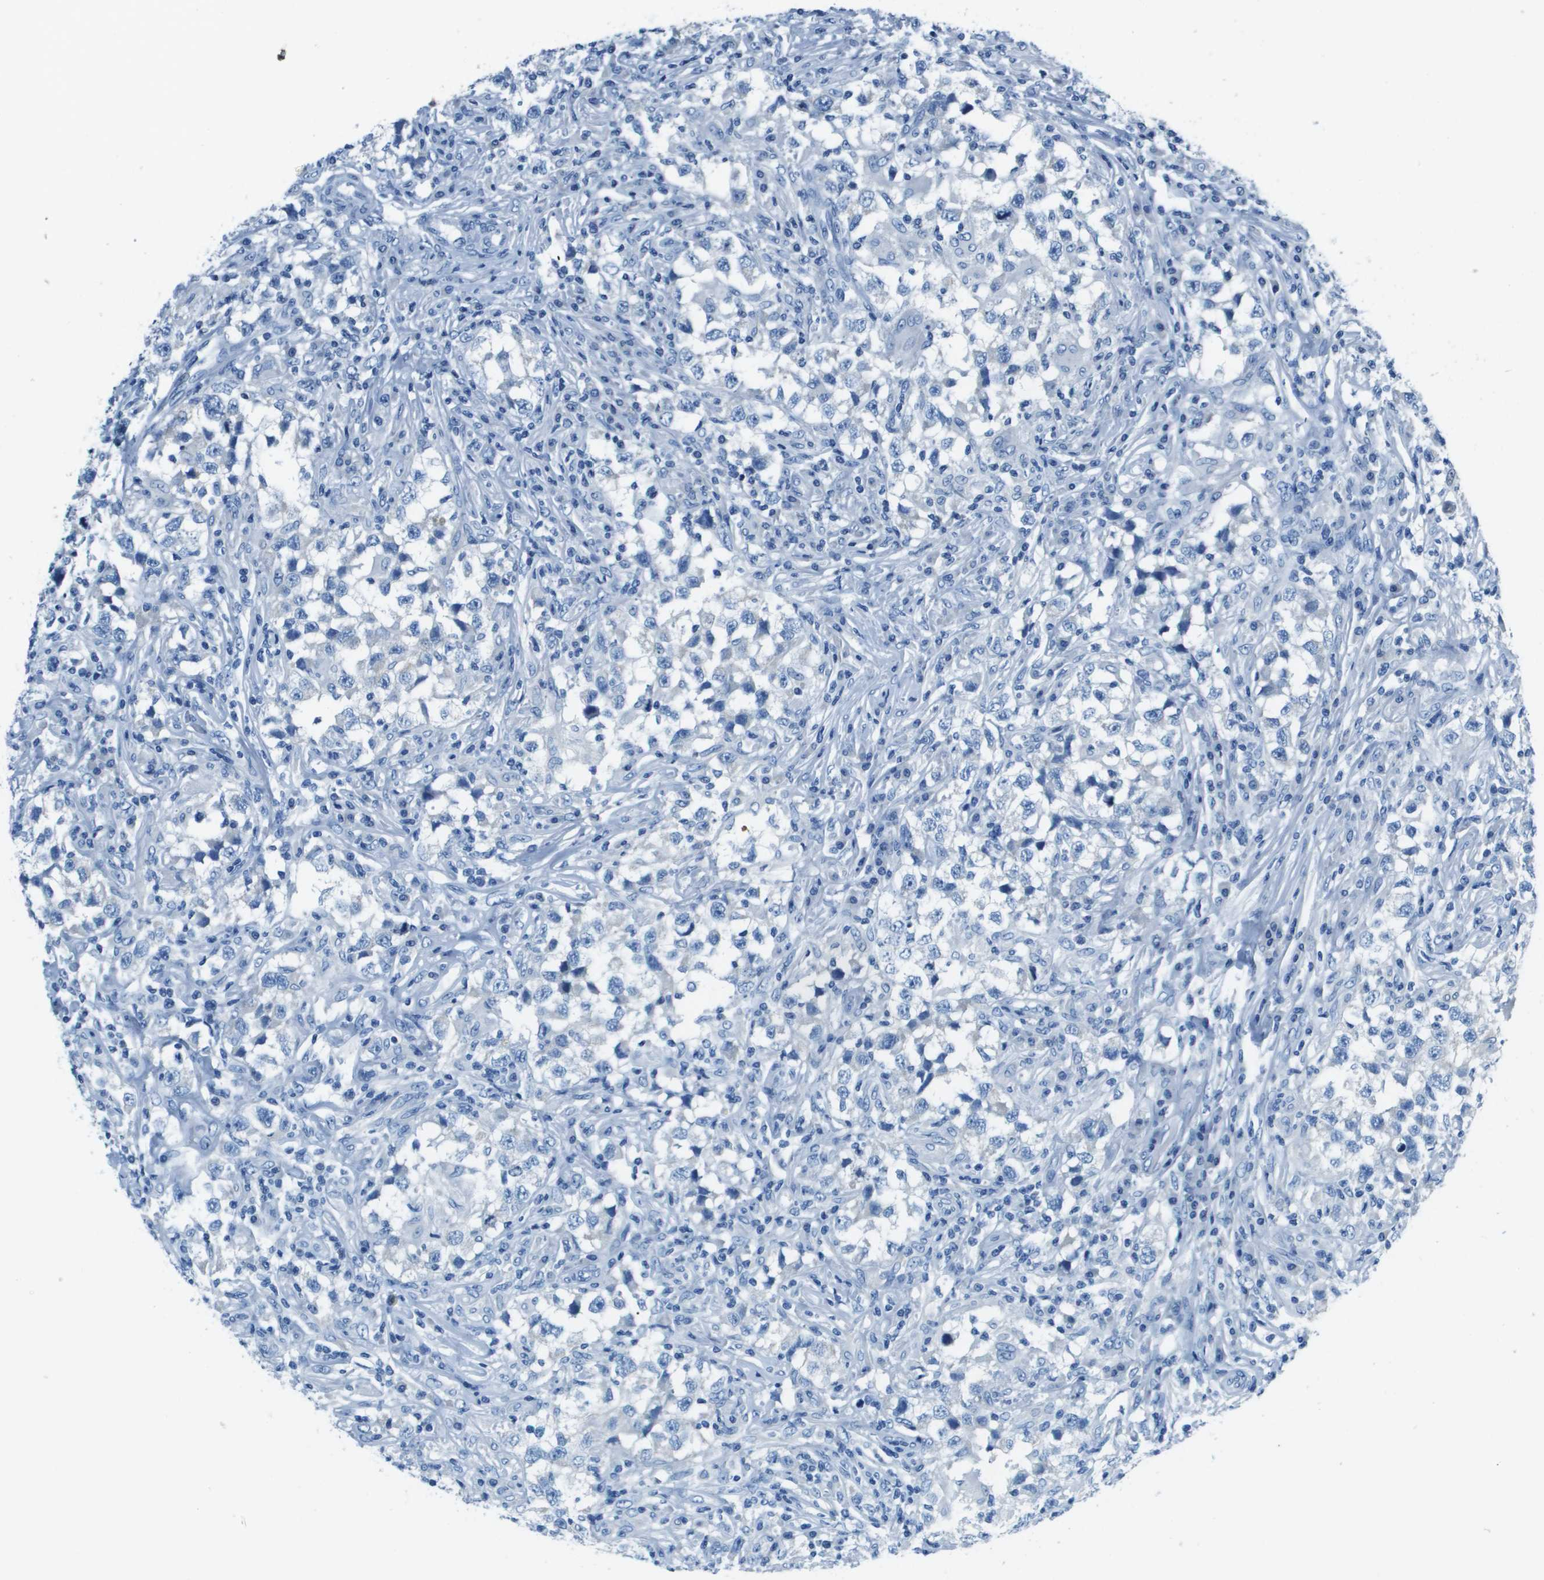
{"staining": {"intensity": "negative", "quantity": "none", "location": "none"}, "tissue": "testis cancer", "cell_type": "Tumor cells", "image_type": "cancer", "snomed": [{"axis": "morphology", "description": "Carcinoma, Embryonal, NOS"}, {"axis": "topography", "description": "Testis"}], "caption": "Testis embryonal carcinoma stained for a protein using immunohistochemistry shows no expression tumor cells.", "gene": "SLC16A10", "patient": {"sex": "male", "age": 21}}